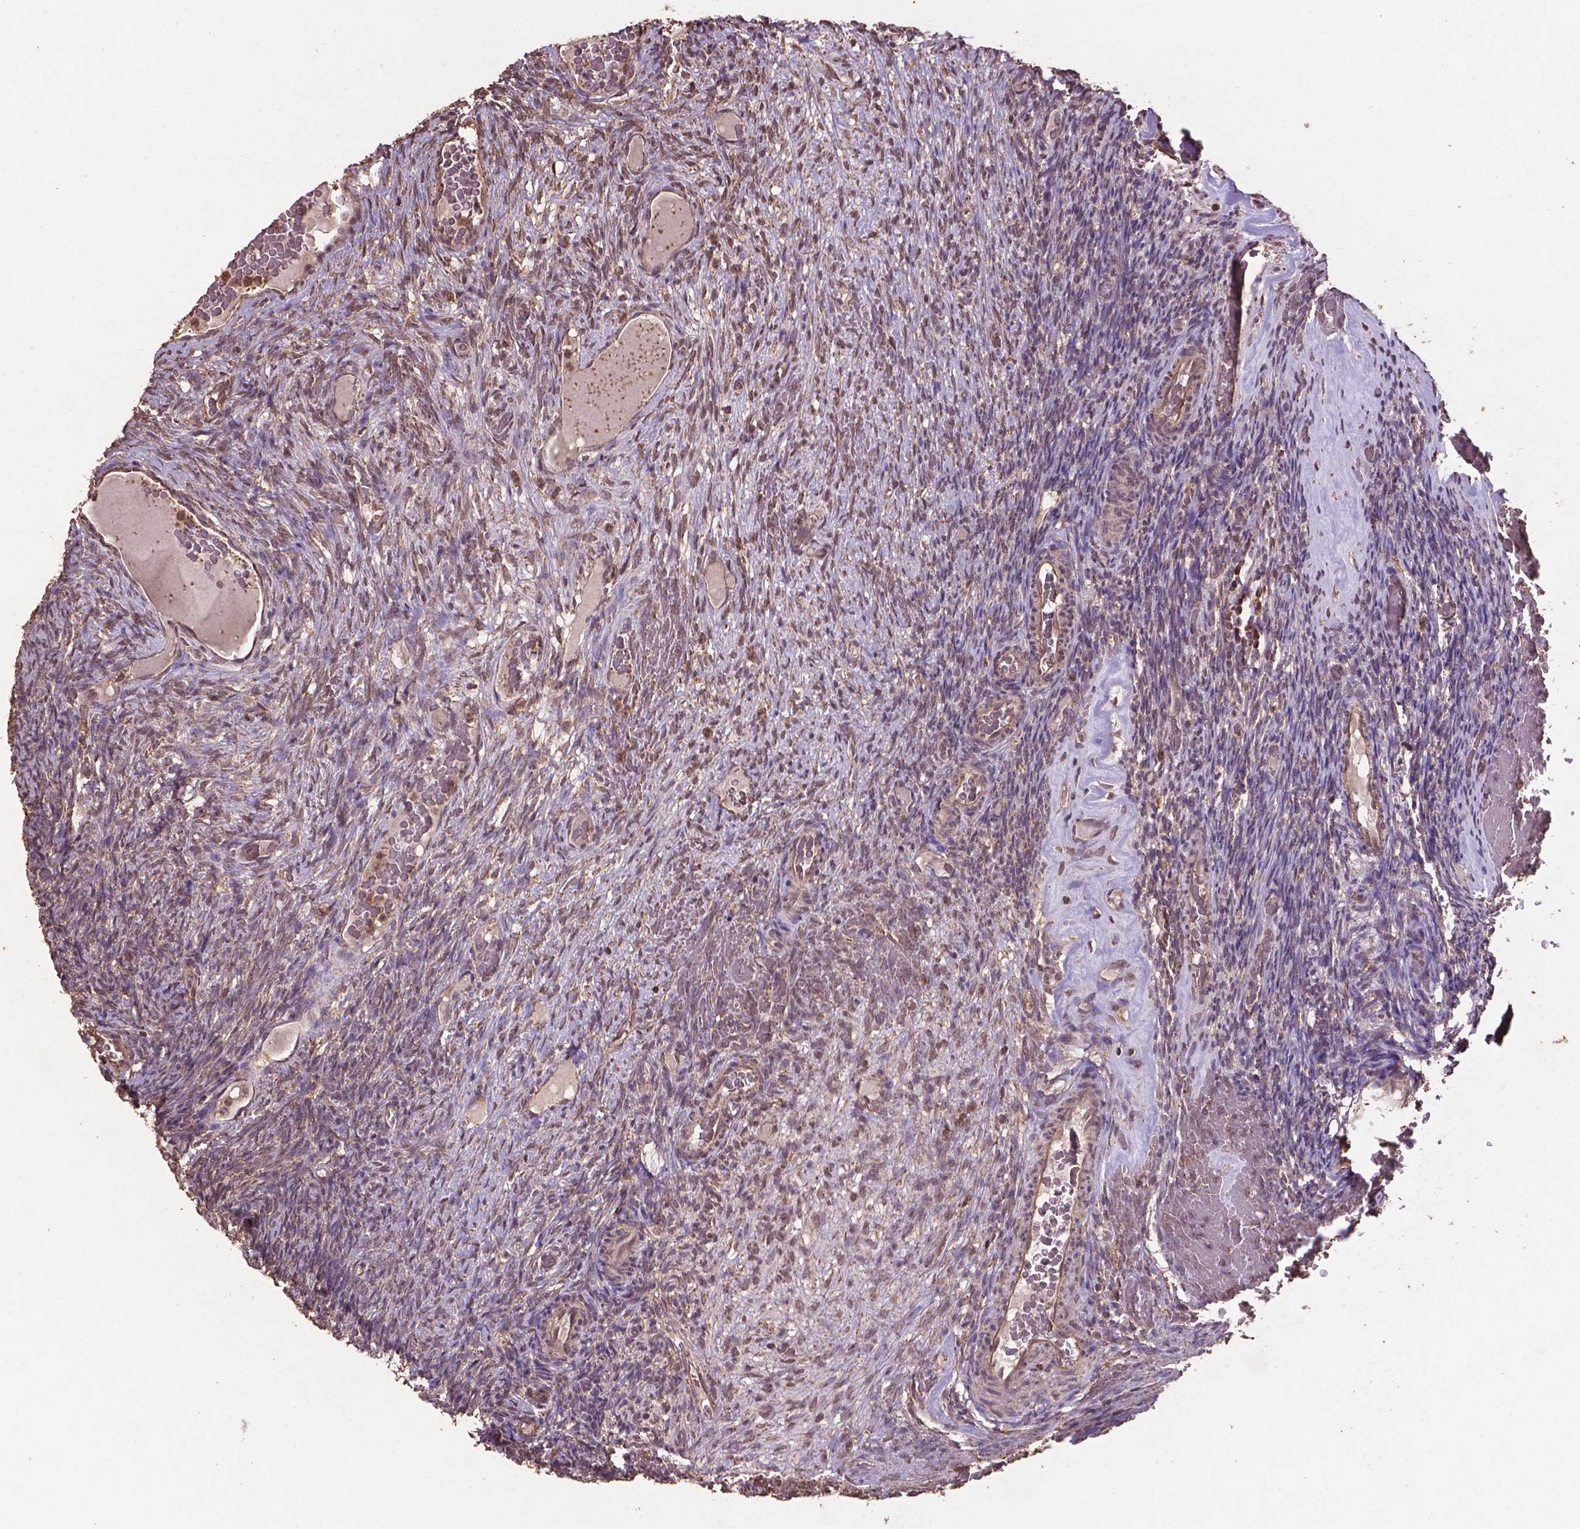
{"staining": {"intensity": "weak", "quantity": ">75%", "location": "cytoplasmic/membranous"}, "tissue": "ovary", "cell_type": "Ovarian stroma cells", "image_type": "normal", "snomed": [{"axis": "morphology", "description": "Normal tissue, NOS"}, {"axis": "topography", "description": "Ovary"}], "caption": "High-power microscopy captured an immunohistochemistry photomicrograph of normal ovary, revealing weak cytoplasmic/membranous expression in approximately >75% of ovarian stroma cells.", "gene": "DCAF1", "patient": {"sex": "female", "age": 34}}